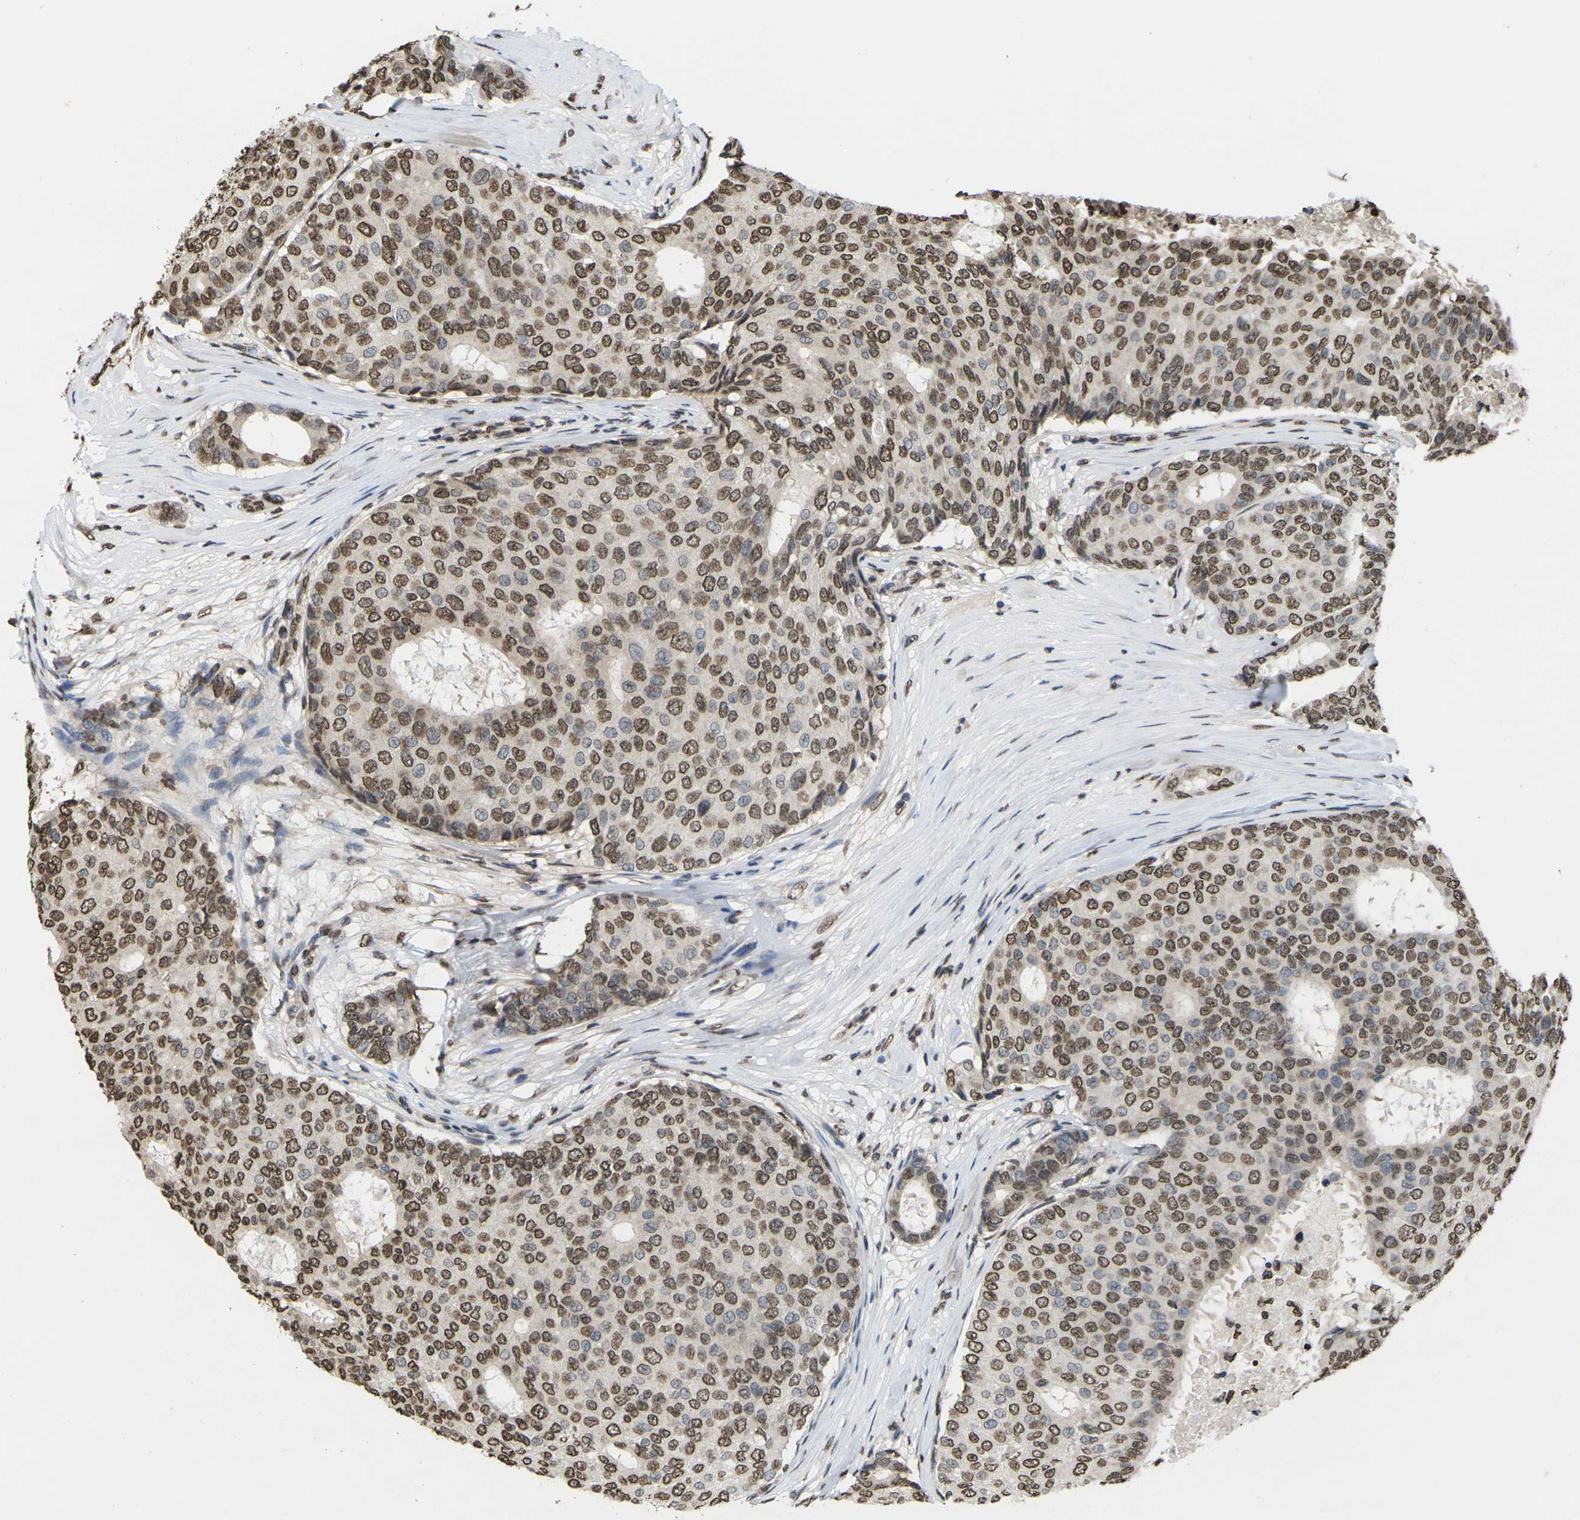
{"staining": {"intensity": "moderate", "quantity": ">75%", "location": "nuclear"}, "tissue": "breast cancer", "cell_type": "Tumor cells", "image_type": "cancer", "snomed": [{"axis": "morphology", "description": "Duct carcinoma"}, {"axis": "topography", "description": "Breast"}], "caption": "An immunohistochemistry (IHC) image of tumor tissue is shown. Protein staining in brown labels moderate nuclear positivity in breast cancer within tumor cells. The staining was performed using DAB (3,3'-diaminobenzidine) to visualize the protein expression in brown, while the nuclei were stained in blue with hematoxylin (Magnification: 20x).", "gene": "EMSY", "patient": {"sex": "female", "age": 75}}